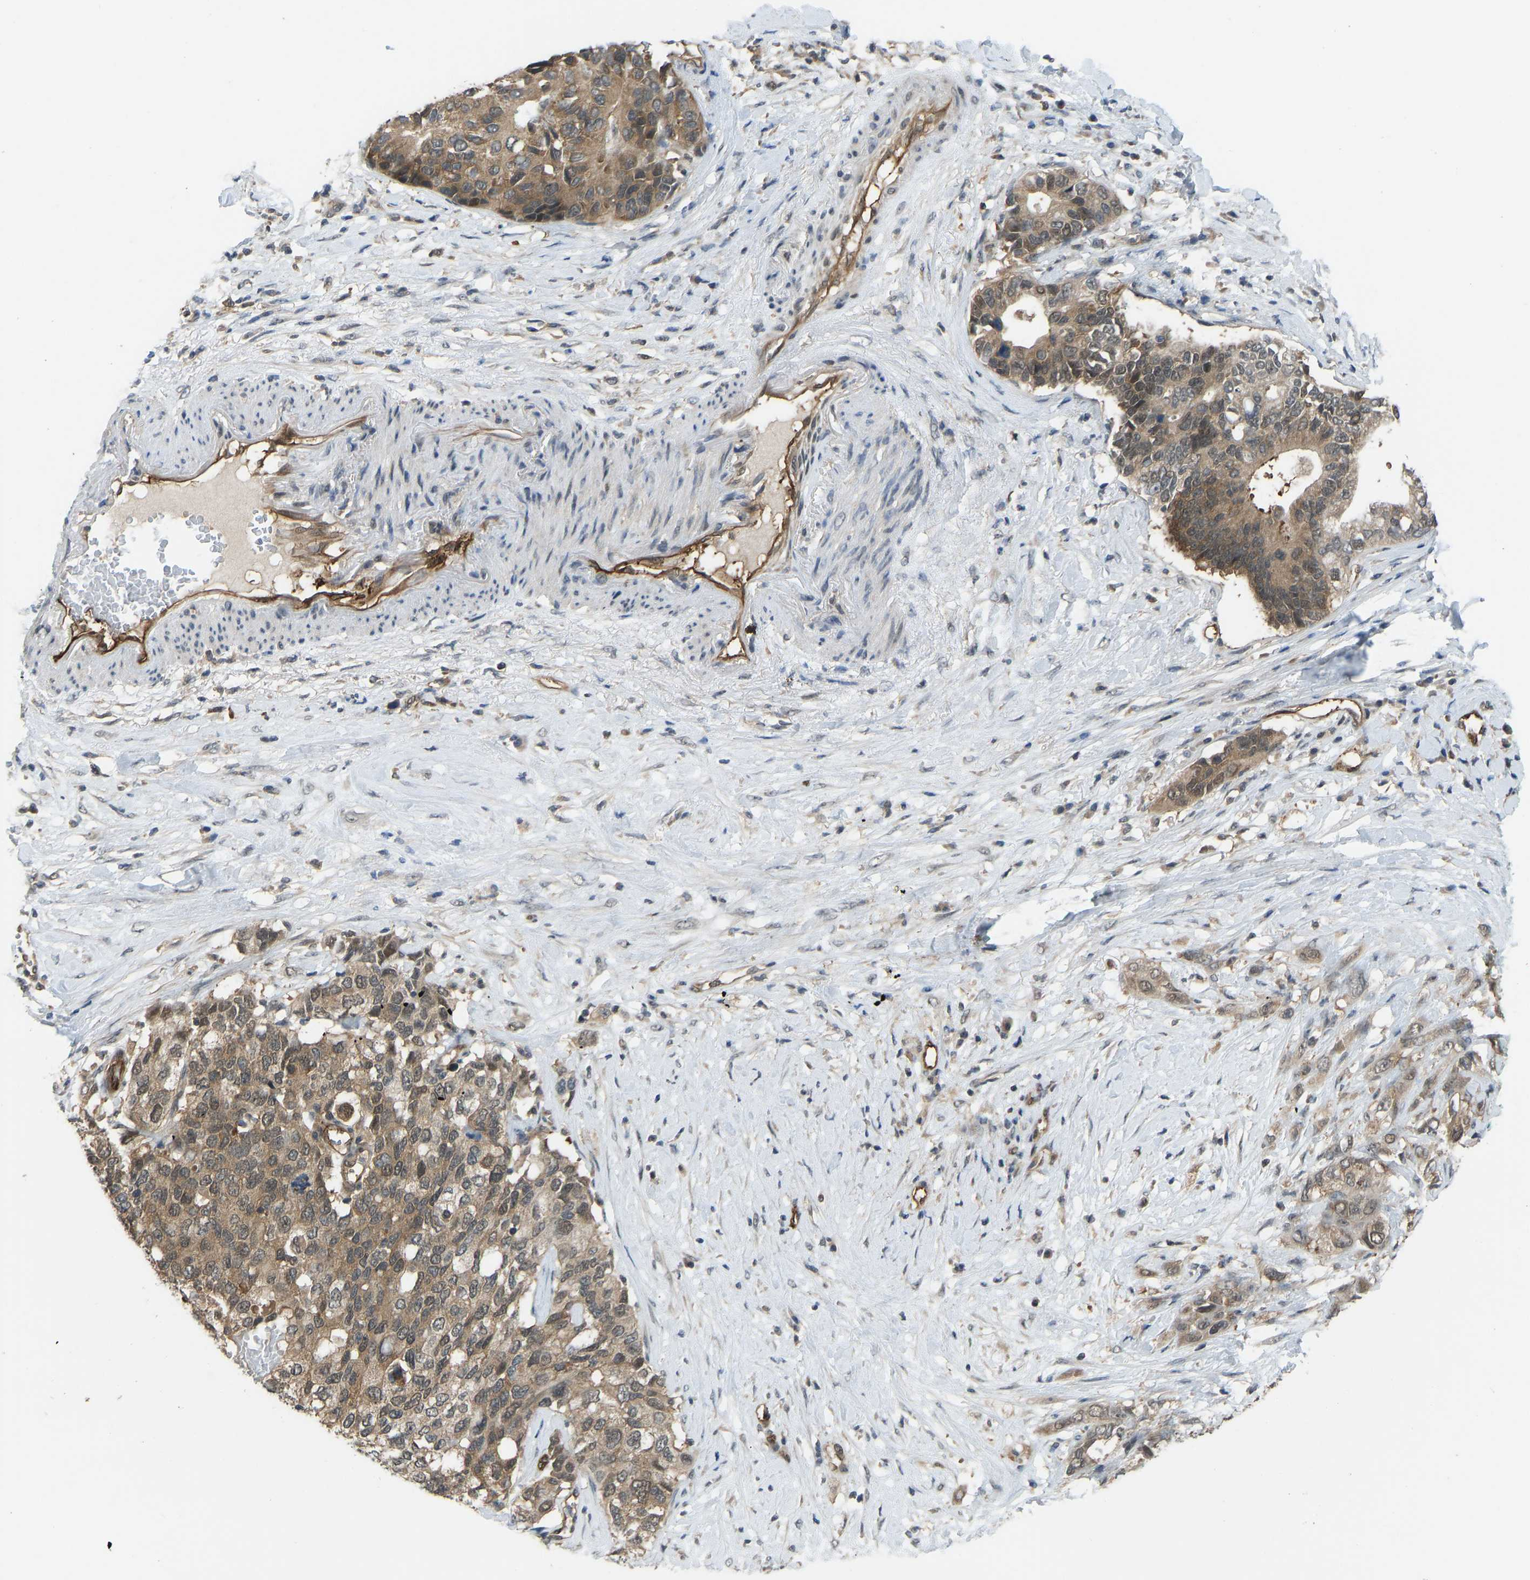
{"staining": {"intensity": "moderate", "quantity": ">75%", "location": "cytoplasmic/membranous,nuclear"}, "tissue": "pancreatic cancer", "cell_type": "Tumor cells", "image_type": "cancer", "snomed": [{"axis": "morphology", "description": "Adenocarcinoma, NOS"}, {"axis": "topography", "description": "Pancreas"}], "caption": "IHC photomicrograph of human adenocarcinoma (pancreatic) stained for a protein (brown), which exhibits medium levels of moderate cytoplasmic/membranous and nuclear positivity in about >75% of tumor cells.", "gene": "CCT8", "patient": {"sex": "female", "age": 56}}